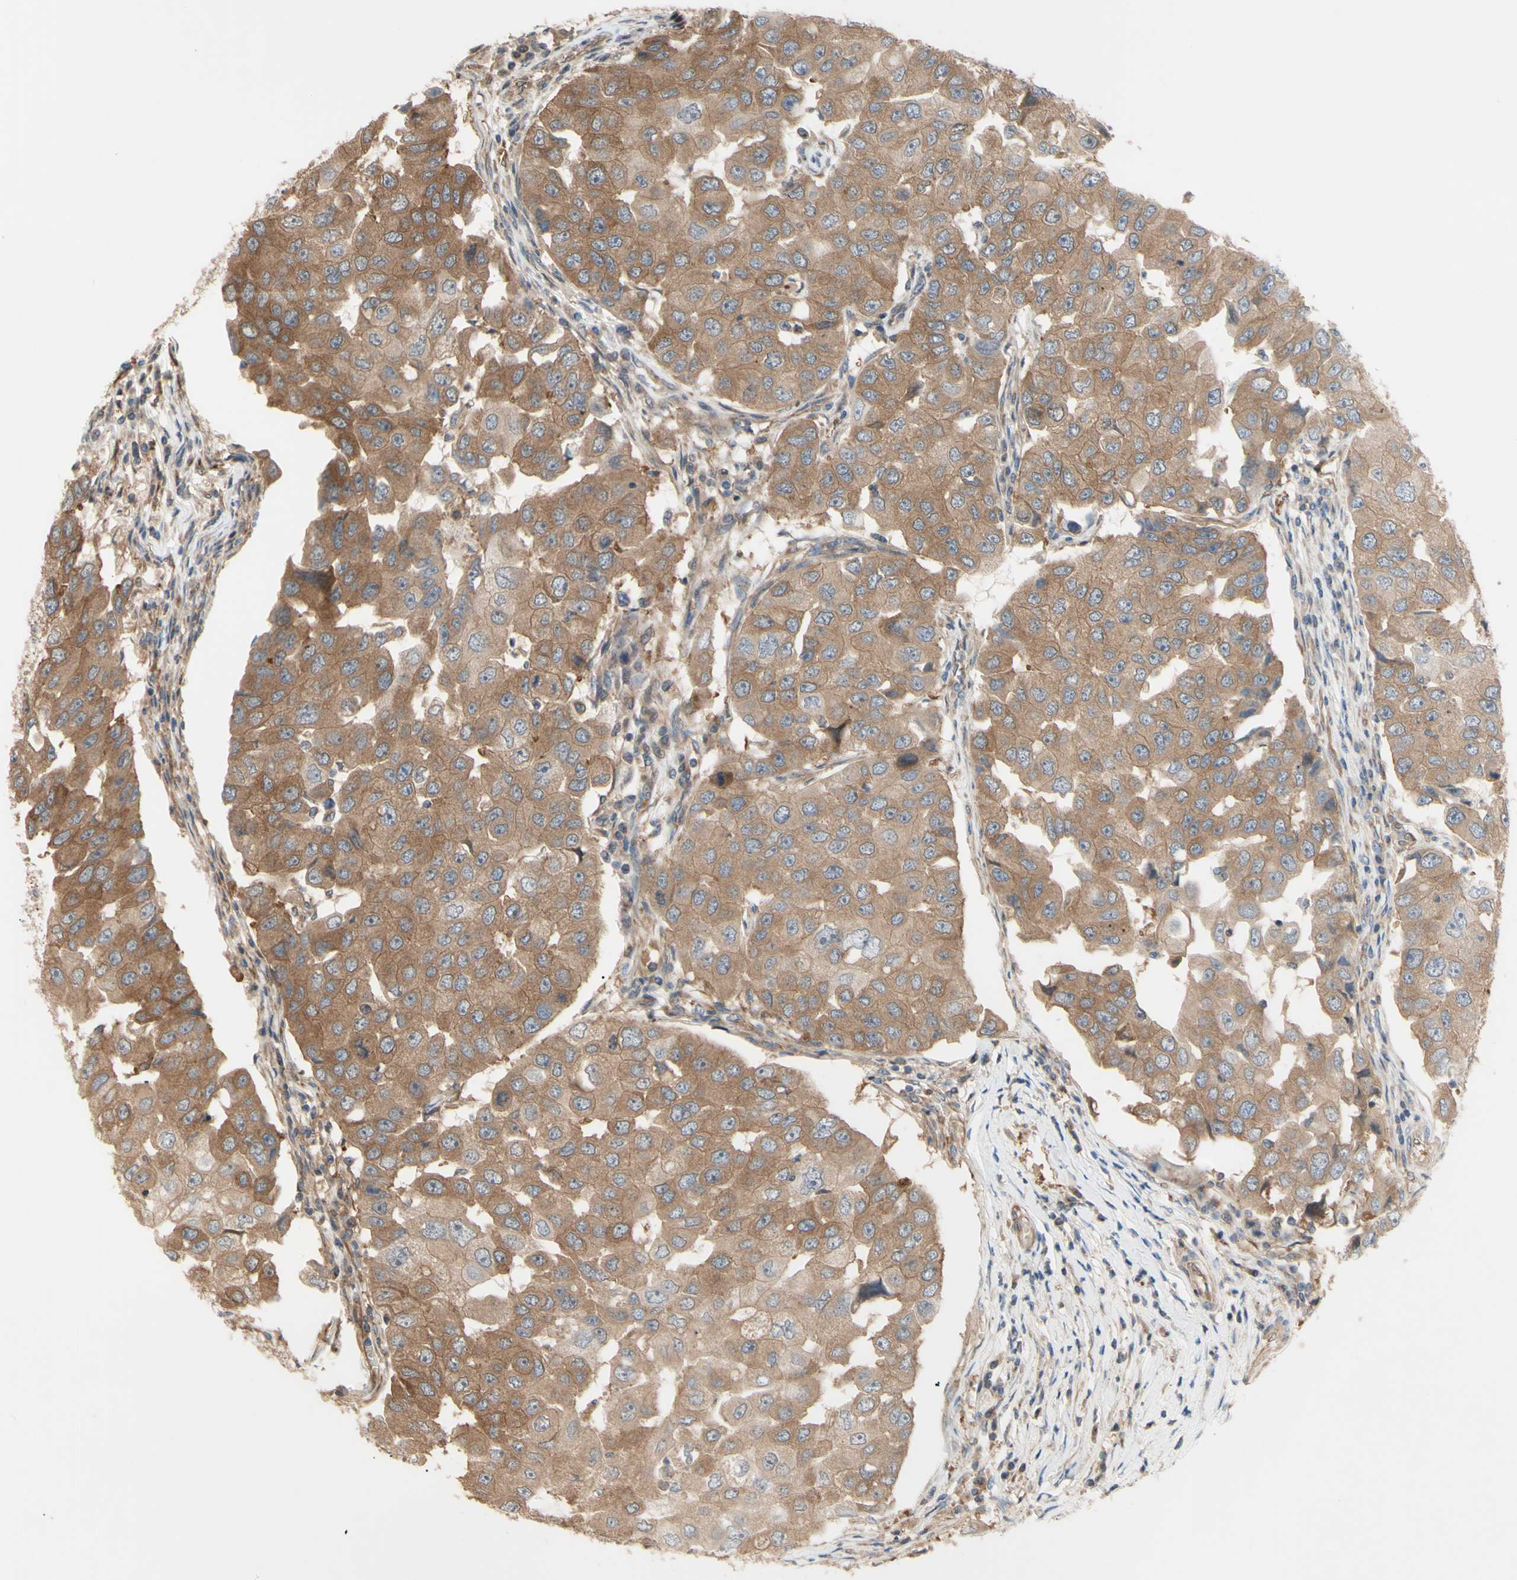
{"staining": {"intensity": "moderate", "quantity": ">75%", "location": "cytoplasmic/membranous"}, "tissue": "breast cancer", "cell_type": "Tumor cells", "image_type": "cancer", "snomed": [{"axis": "morphology", "description": "Duct carcinoma"}, {"axis": "topography", "description": "Breast"}], "caption": "Breast cancer was stained to show a protein in brown. There is medium levels of moderate cytoplasmic/membranous expression in approximately >75% of tumor cells.", "gene": "DYNLRB1", "patient": {"sex": "female", "age": 27}}